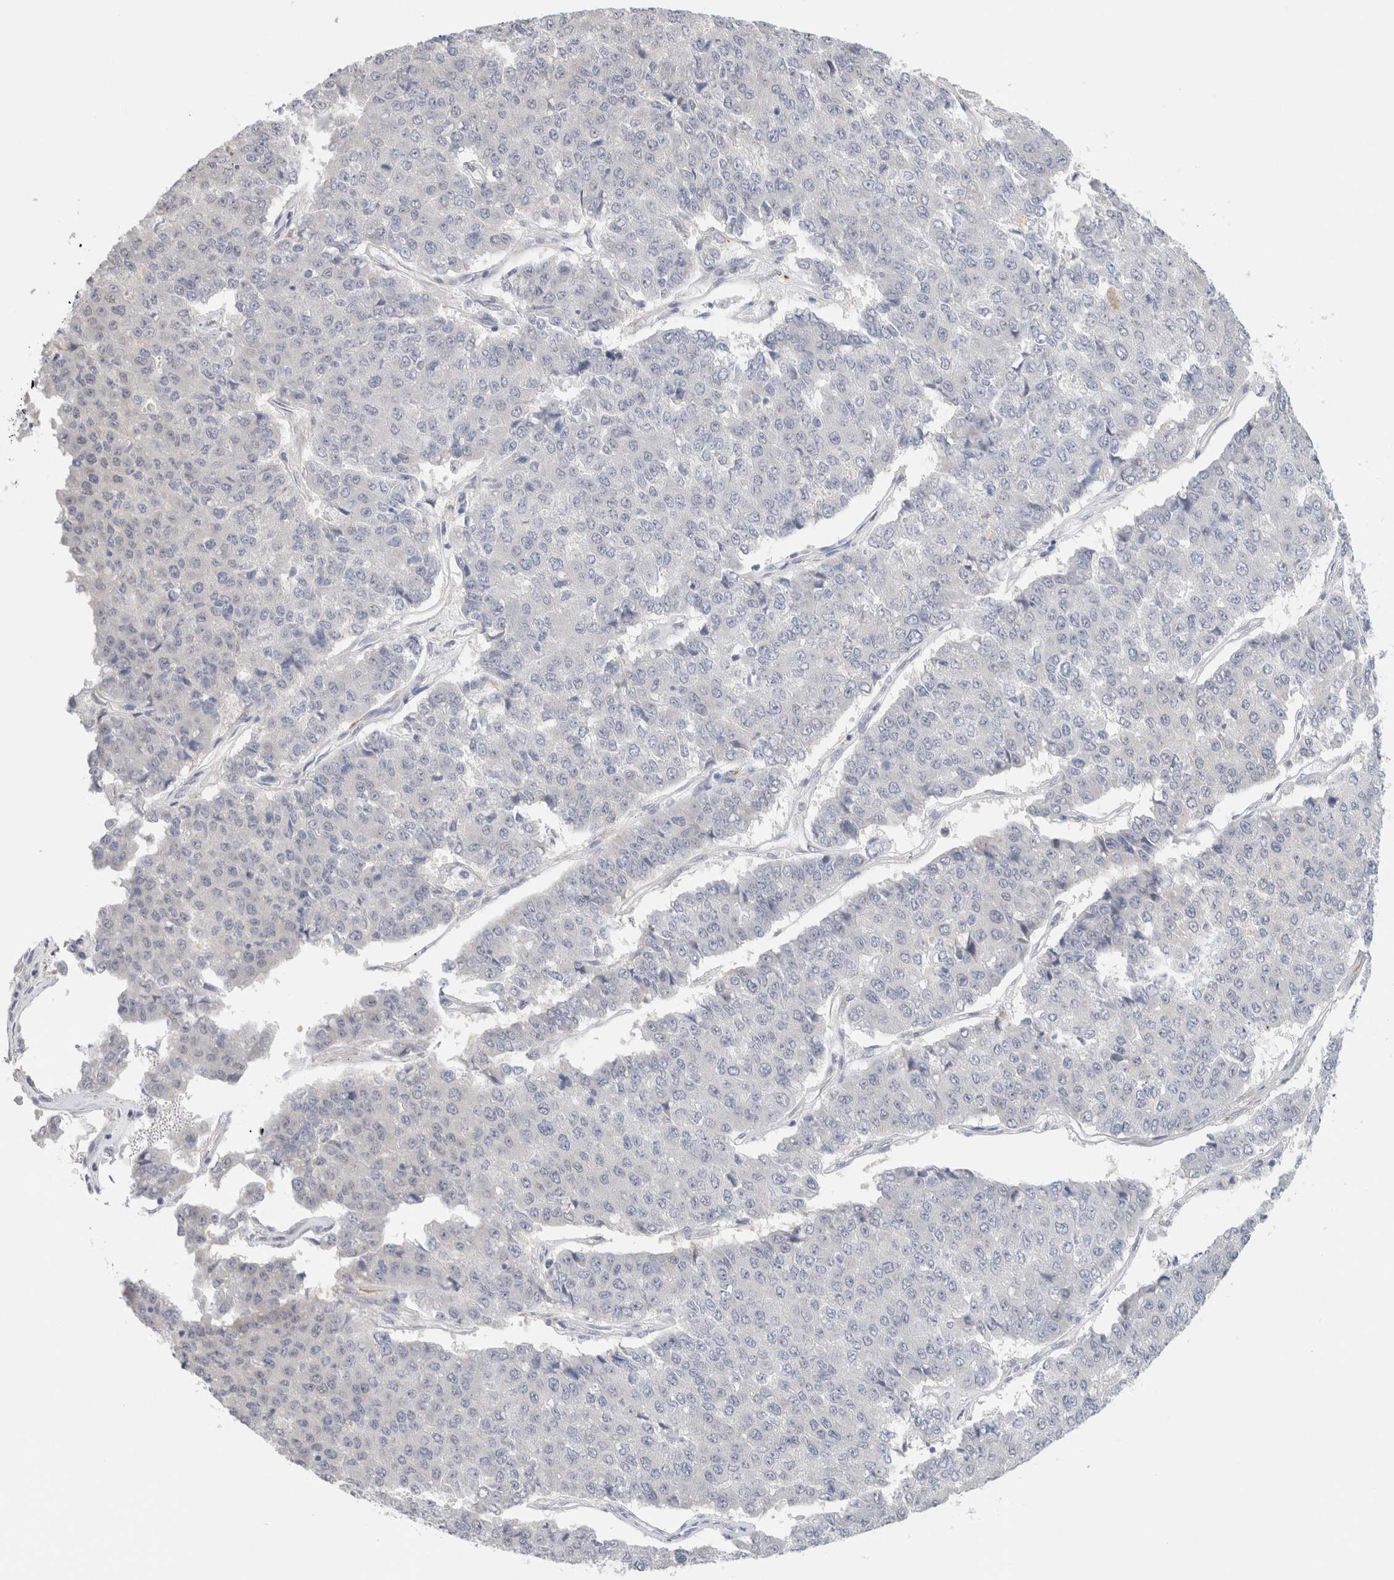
{"staining": {"intensity": "negative", "quantity": "none", "location": "none"}, "tissue": "pancreatic cancer", "cell_type": "Tumor cells", "image_type": "cancer", "snomed": [{"axis": "morphology", "description": "Adenocarcinoma, NOS"}, {"axis": "topography", "description": "Pancreas"}], "caption": "DAB immunohistochemical staining of human adenocarcinoma (pancreatic) demonstrates no significant positivity in tumor cells.", "gene": "RTN4", "patient": {"sex": "male", "age": 50}}